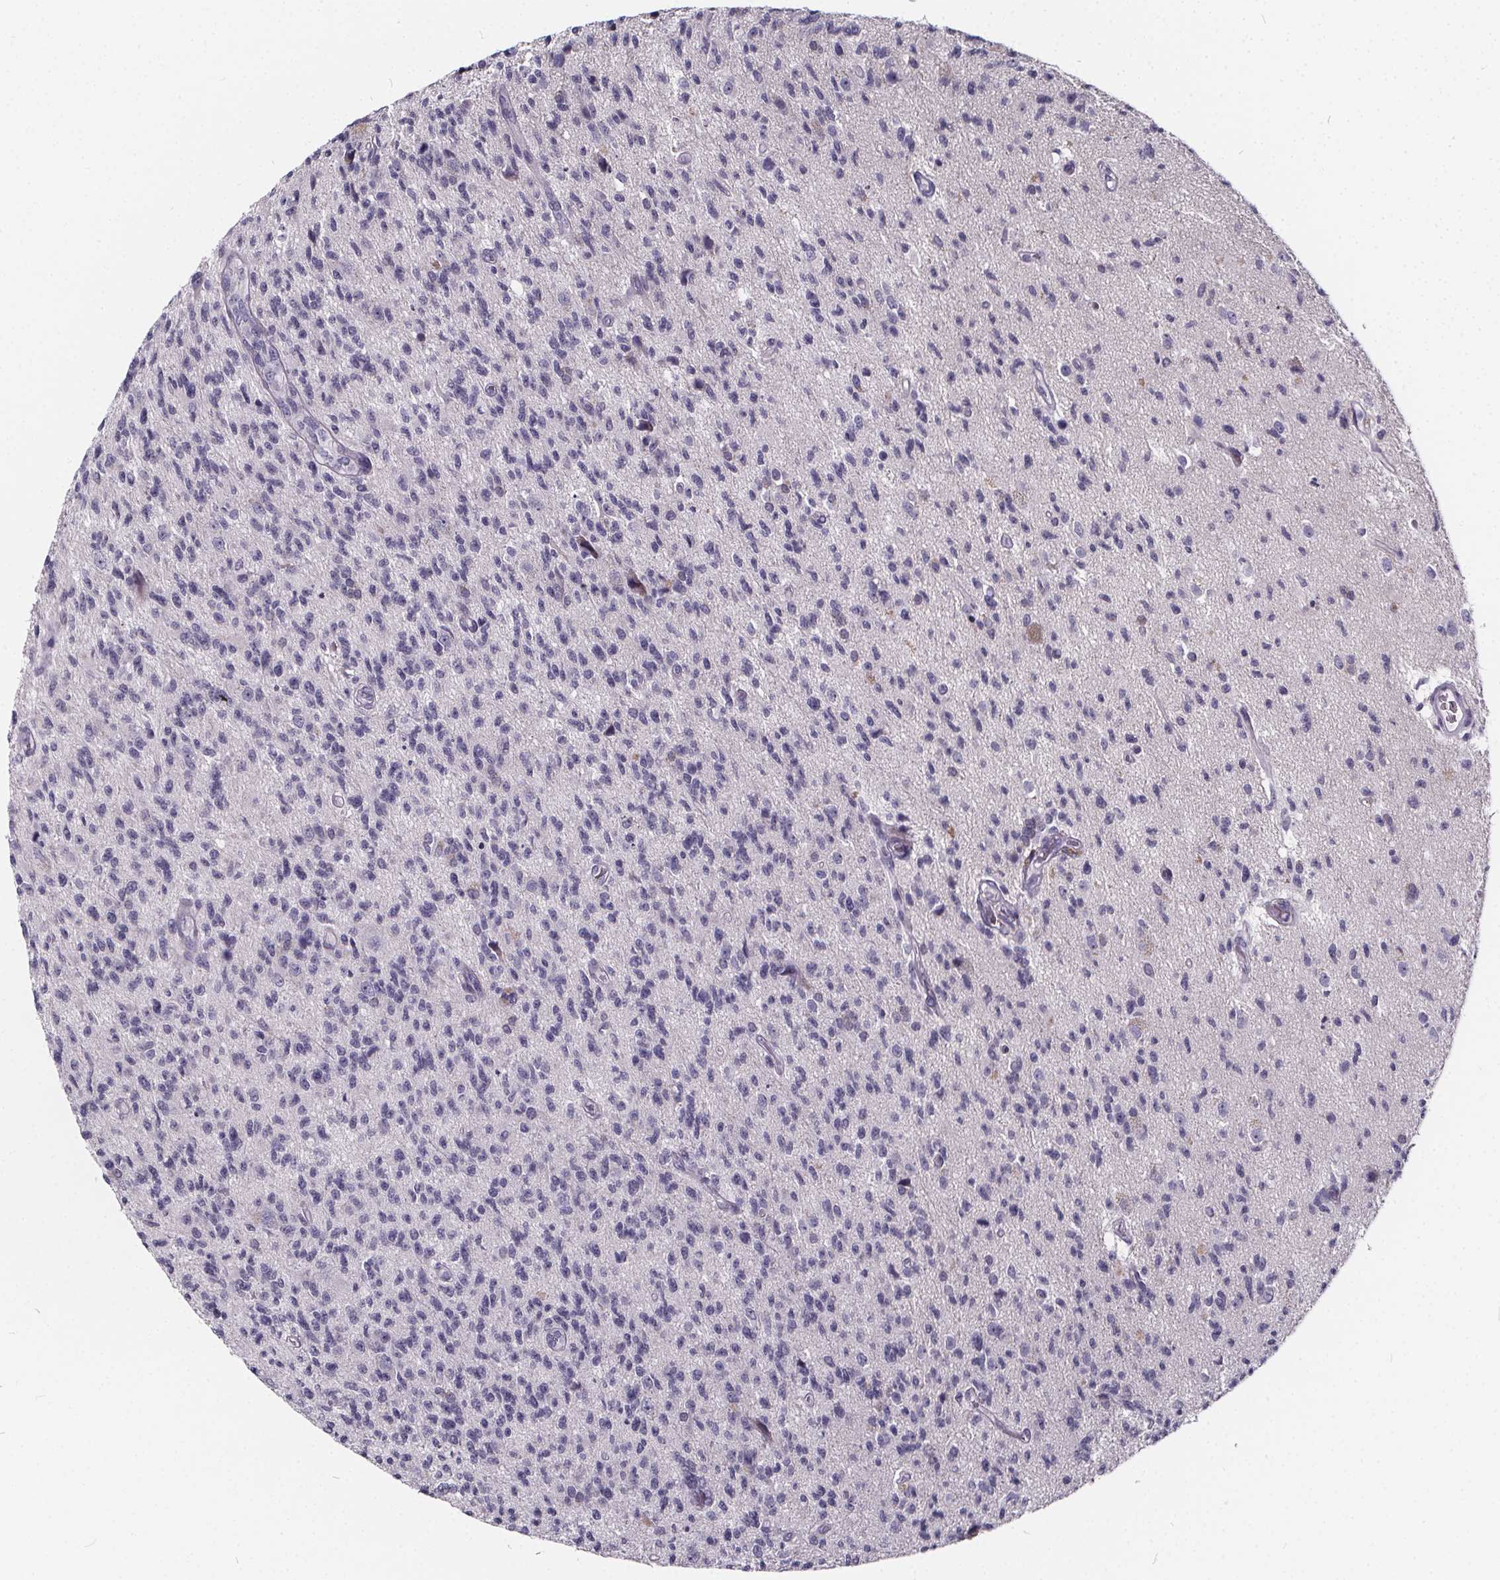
{"staining": {"intensity": "negative", "quantity": "none", "location": "none"}, "tissue": "glioma", "cell_type": "Tumor cells", "image_type": "cancer", "snomed": [{"axis": "morphology", "description": "Glioma, malignant, High grade"}, {"axis": "topography", "description": "Brain"}], "caption": "Tumor cells show no significant positivity in malignant glioma (high-grade).", "gene": "SPEF2", "patient": {"sex": "male", "age": 56}}